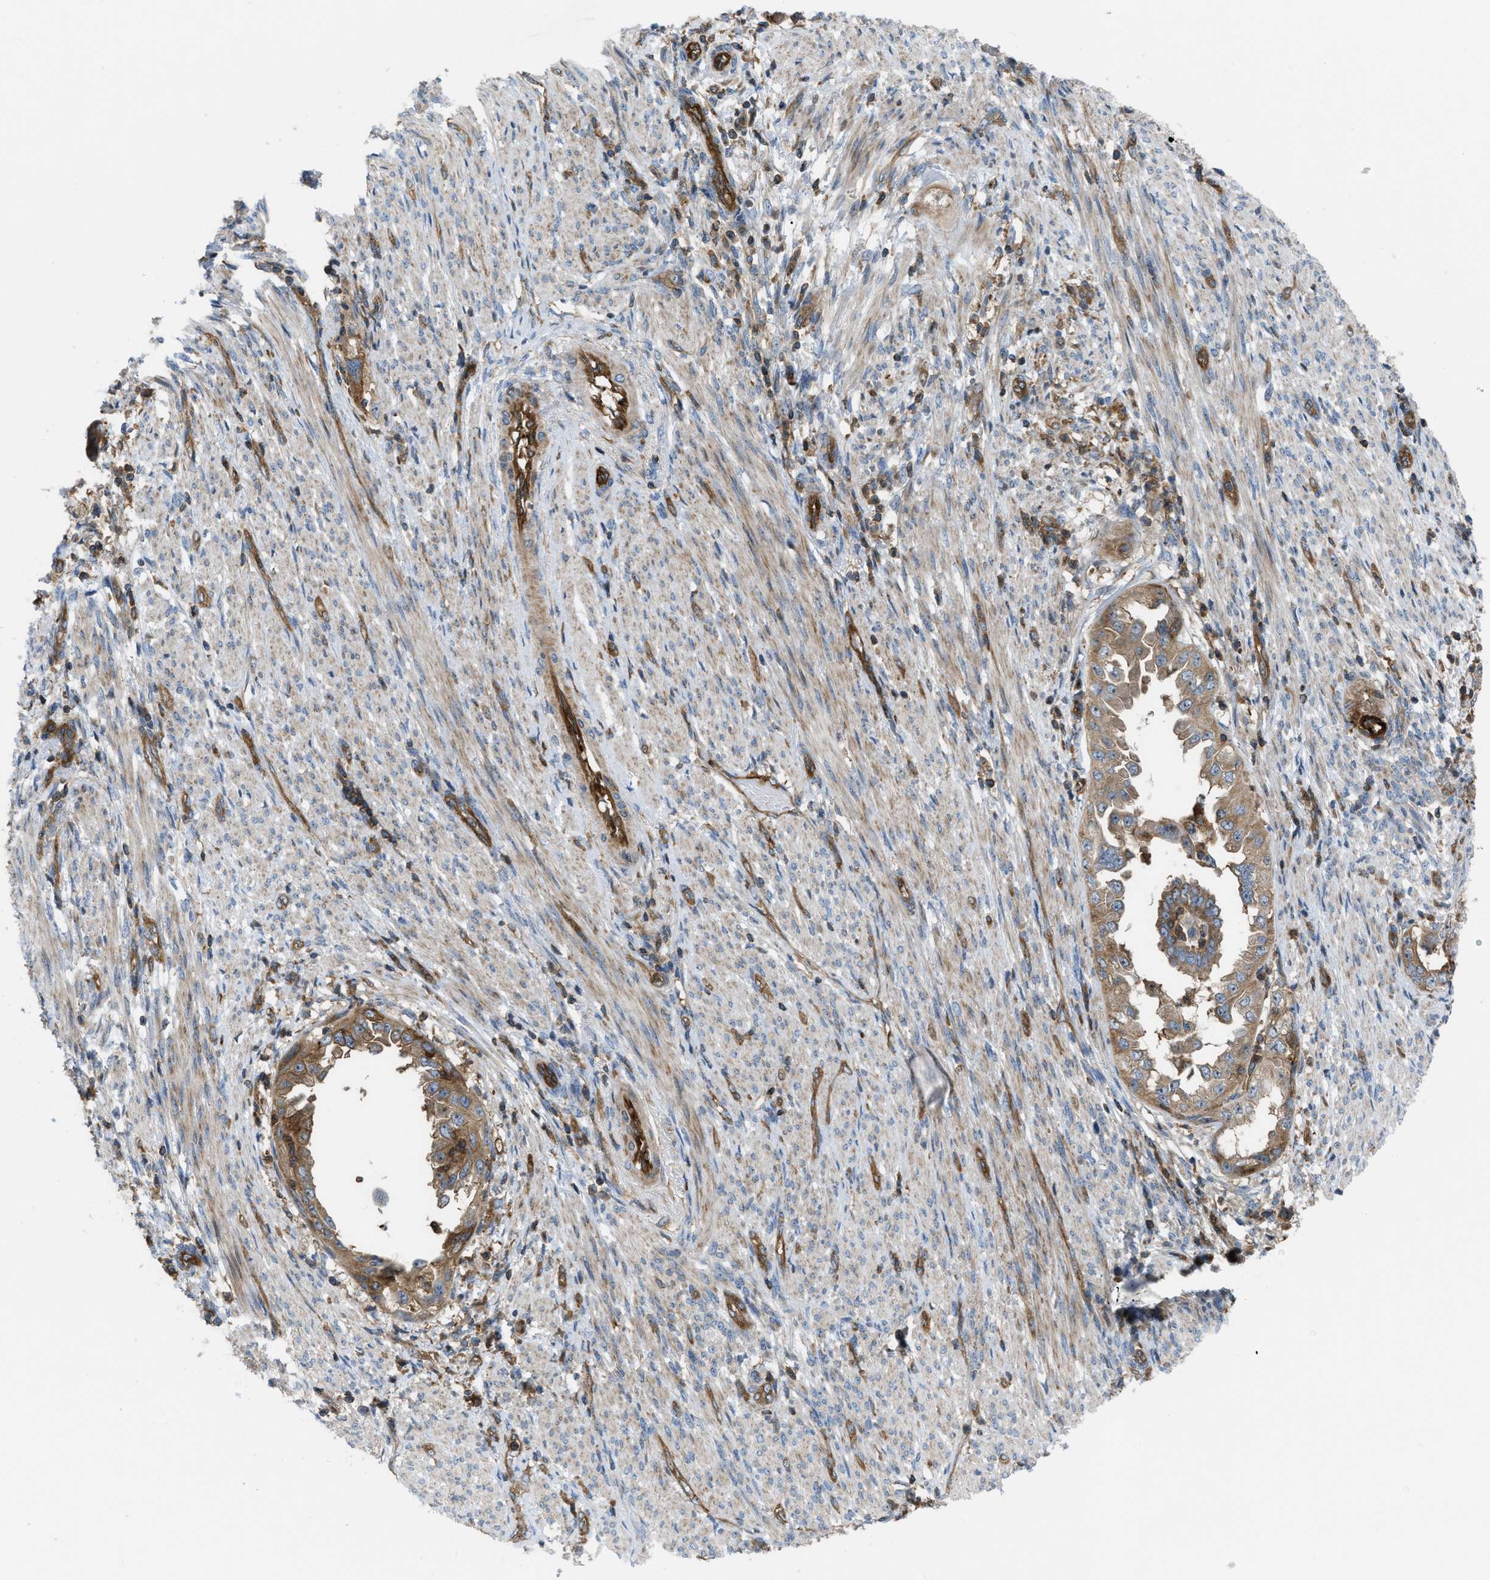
{"staining": {"intensity": "moderate", "quantity": ">75%", "location": "cytoplasmic/membranous"}, "tissue": "endometrial cancer", "cell_type": "Tumor cells", "image_type": "cancer", "snomed": [{"axis": "morphology", "description": "Adenocarcinoma, NOS"}, {"axis": "topography", "description": "Endometrium"}], "caption": "Immunohistochemistry (IHC) (DAB) staining of adenocarcinoma (endometrial) displays moderate cytoplasmic/membranous protein staining in about >75% of tumor cells.", "gene": "ATP2A3", "patient": {"sex": "female", "age": 85}}